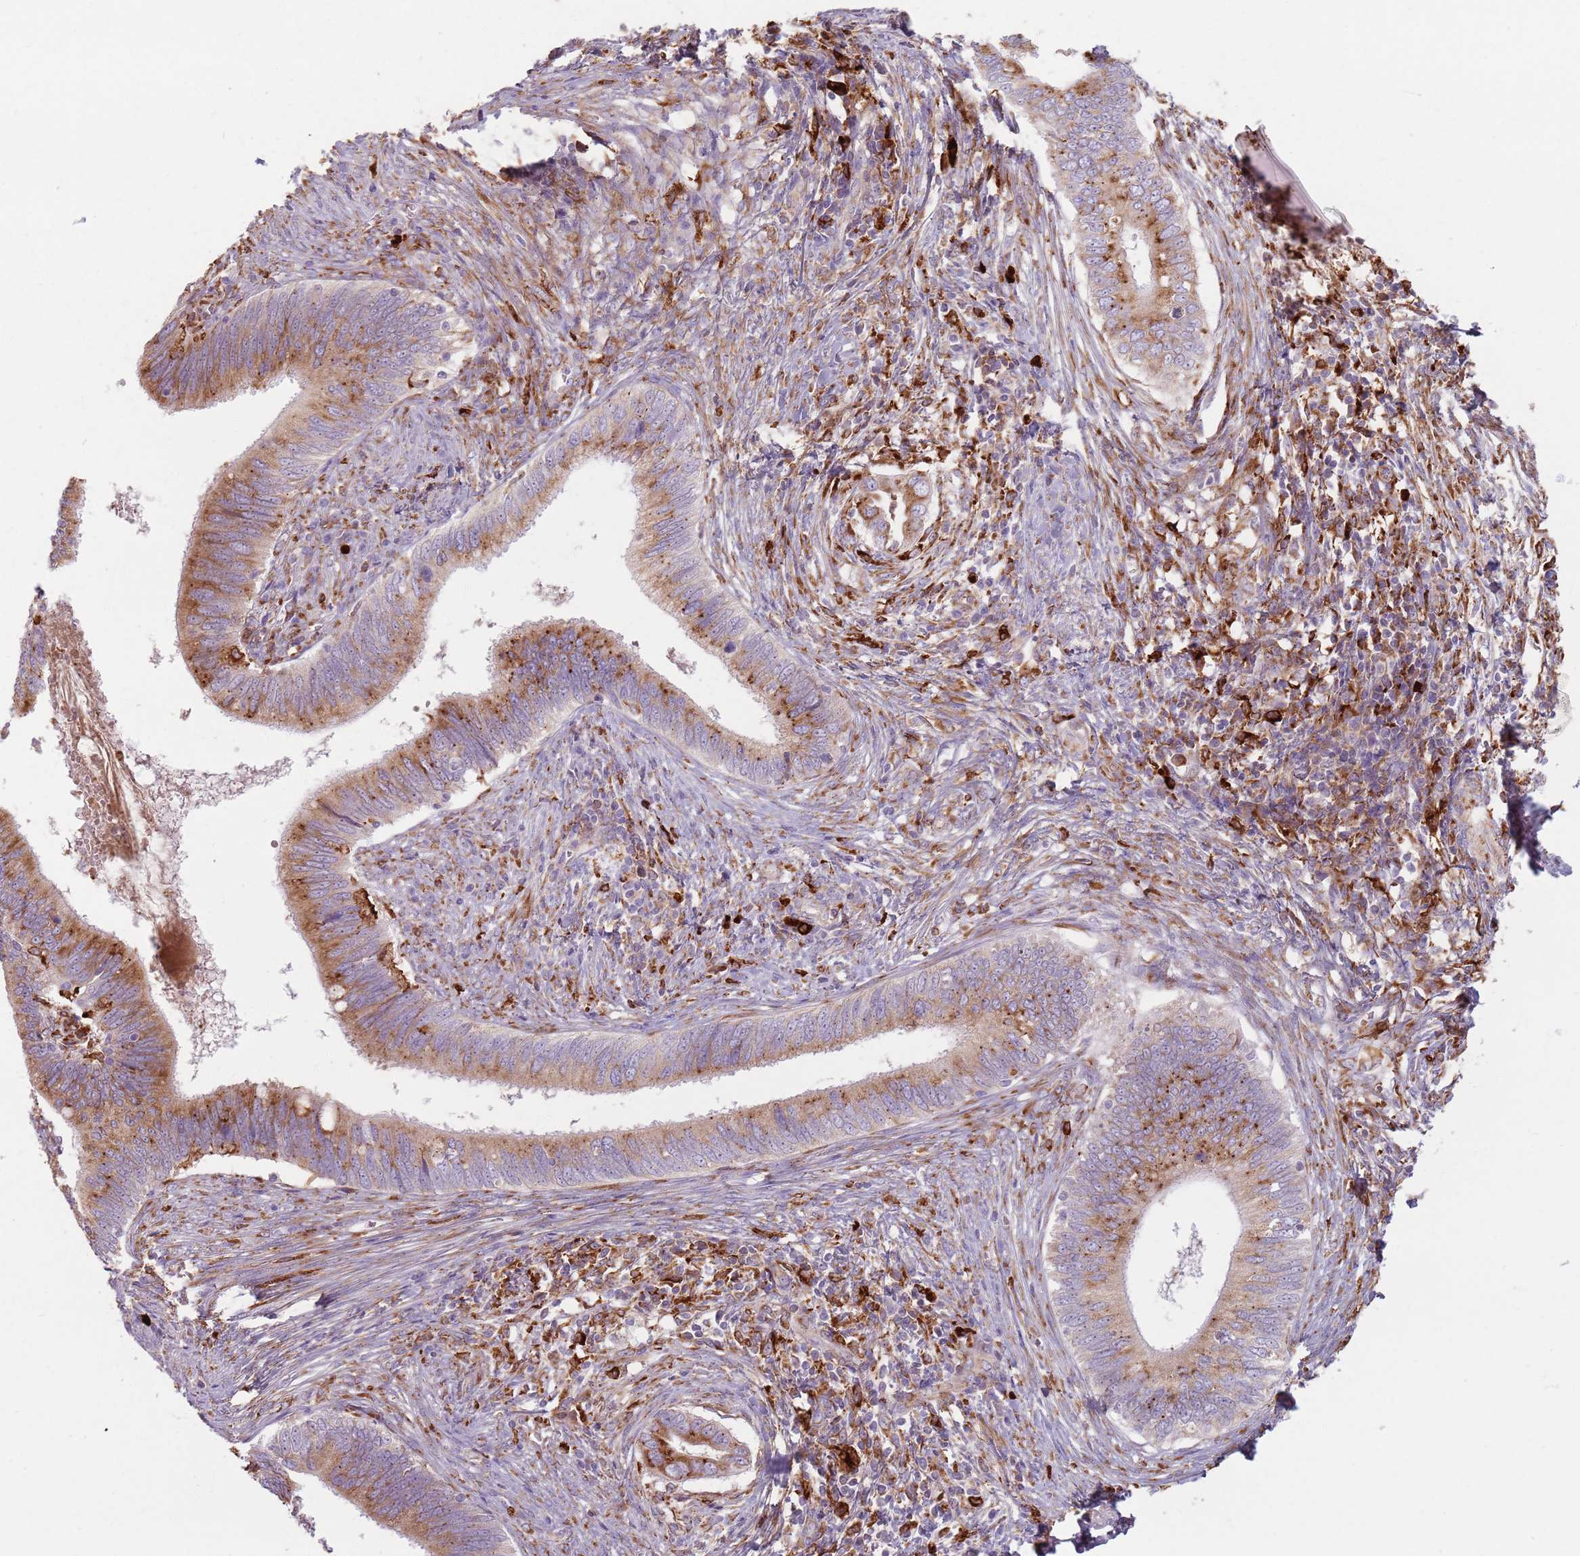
{"staining": {"intensity": "moderate", "quantity": ">75%", "location": "cytoplasmic/membranous"}, "tissue": "cervical cancer", "cell_type": "Tumor cells", "image_type": "cancer", "snomed": [{"axis": "morphology", "description": "Adenocarcinoma, NOS"}, {"axis": "topography", "description": "Cervix"}], "caption": "Immunohistochemistry (IHC) (DAB (3,3'-diaminobenzidine)) staining of human cervical adenocarcinoma exhibits moderate cytoplasmic/membranous protein positivity in approximately >75% of tumor cells.", "gene": "COLGALT1", "patient": {"sex": "female", "age": 42}}